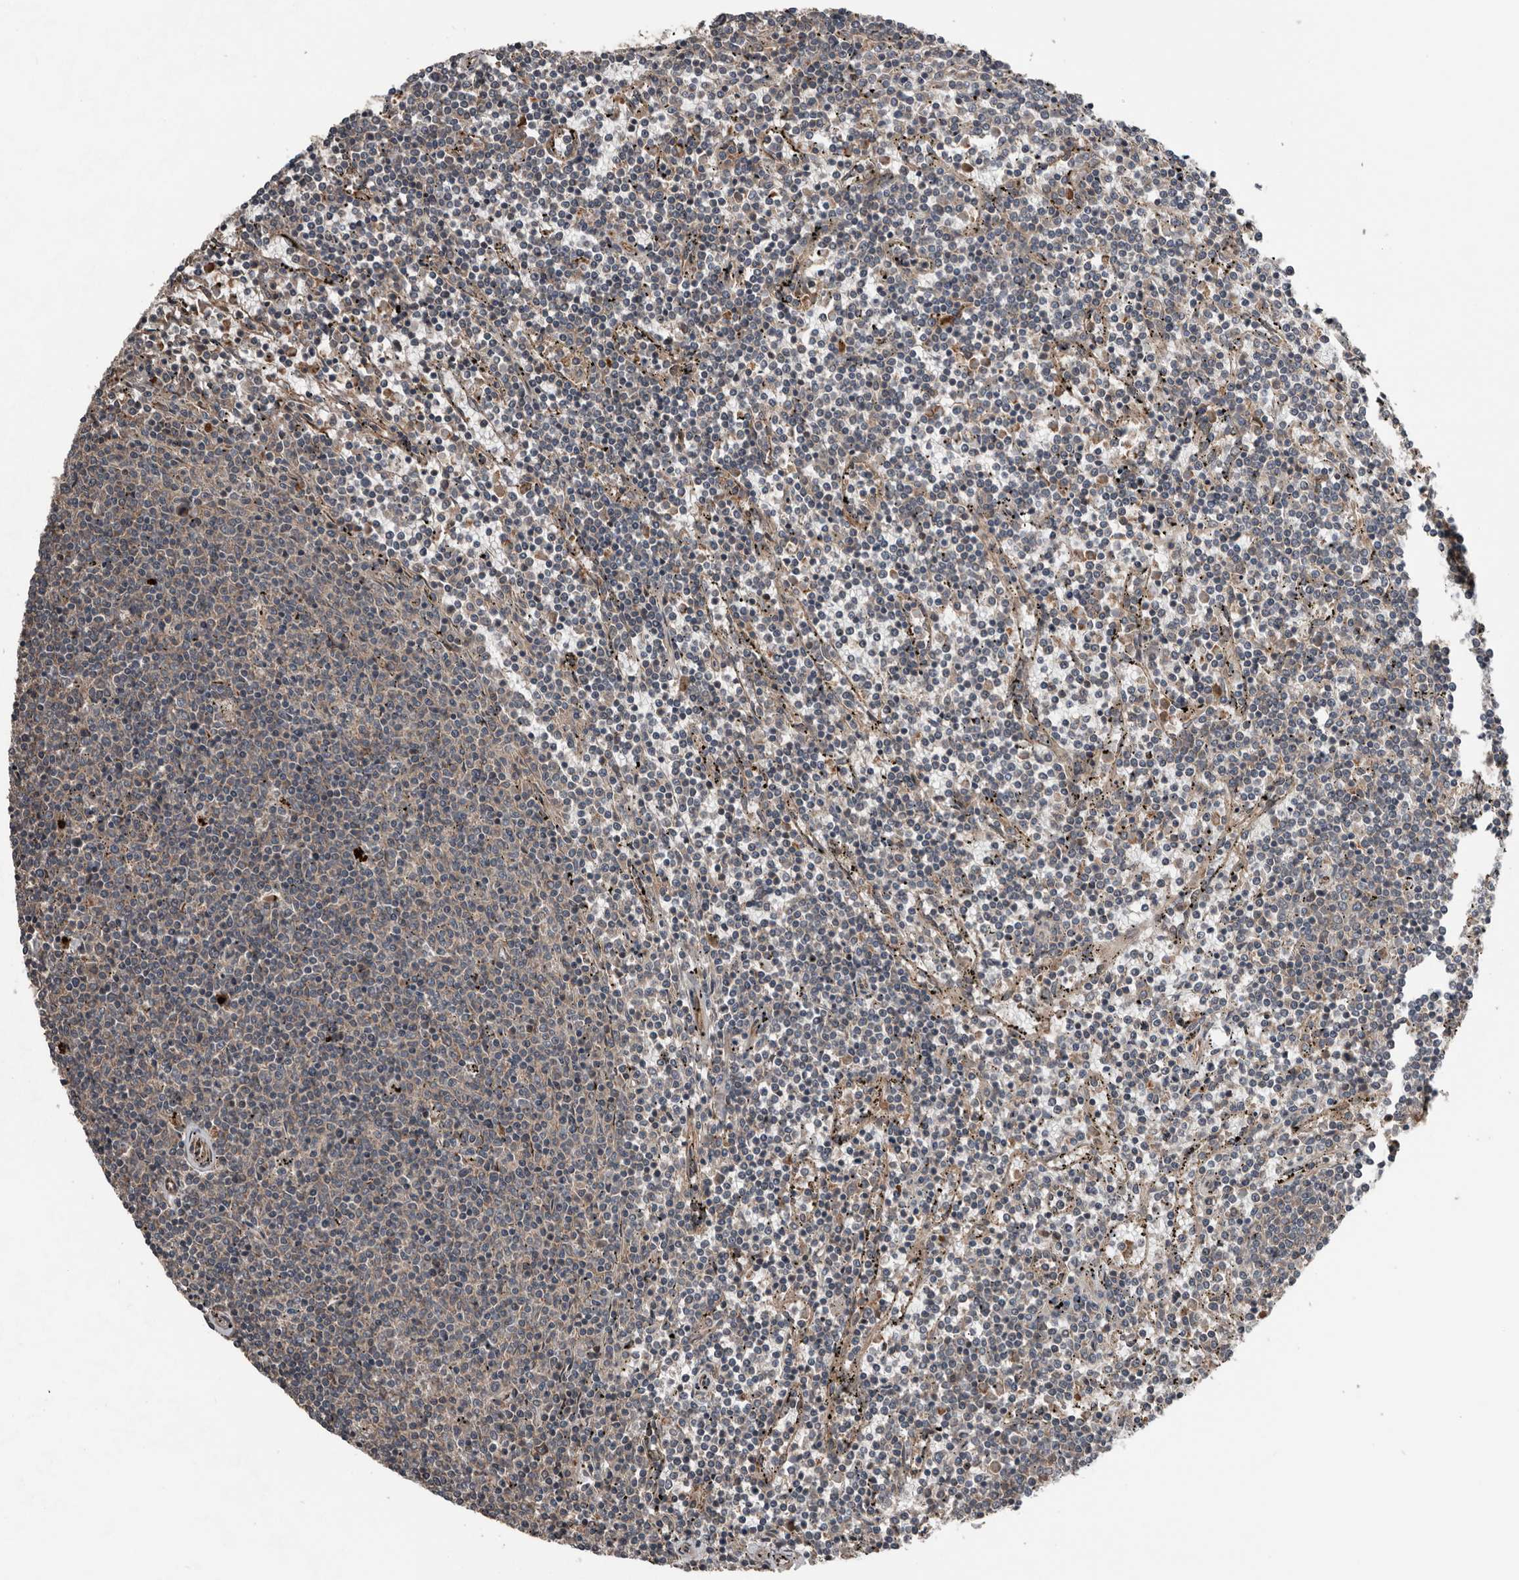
{"staining": {"intensity": "negative", "quantity": "none", "location": "none"}, "tissue": "lymphoma", "cell_type": "Tumor cells", "image_type": "cancer", "snomed": [{"axis": "morphology", "description": "Malignant lymphoma, non-Hodgkin's type, Low grade"}, {"axis": "topography", "description": "Spleen"}], "caption": "Immunohistochemistry of human lymphoma exhibits no positivity in tumor cells. The staining is performed using DAB (3,3'-diaminobenzidine) brown chromogen with nuclei counter-stained in using hematoxylin.", "gene": "DNAJB4", "patient": {"sex": "female", "age": 50}}